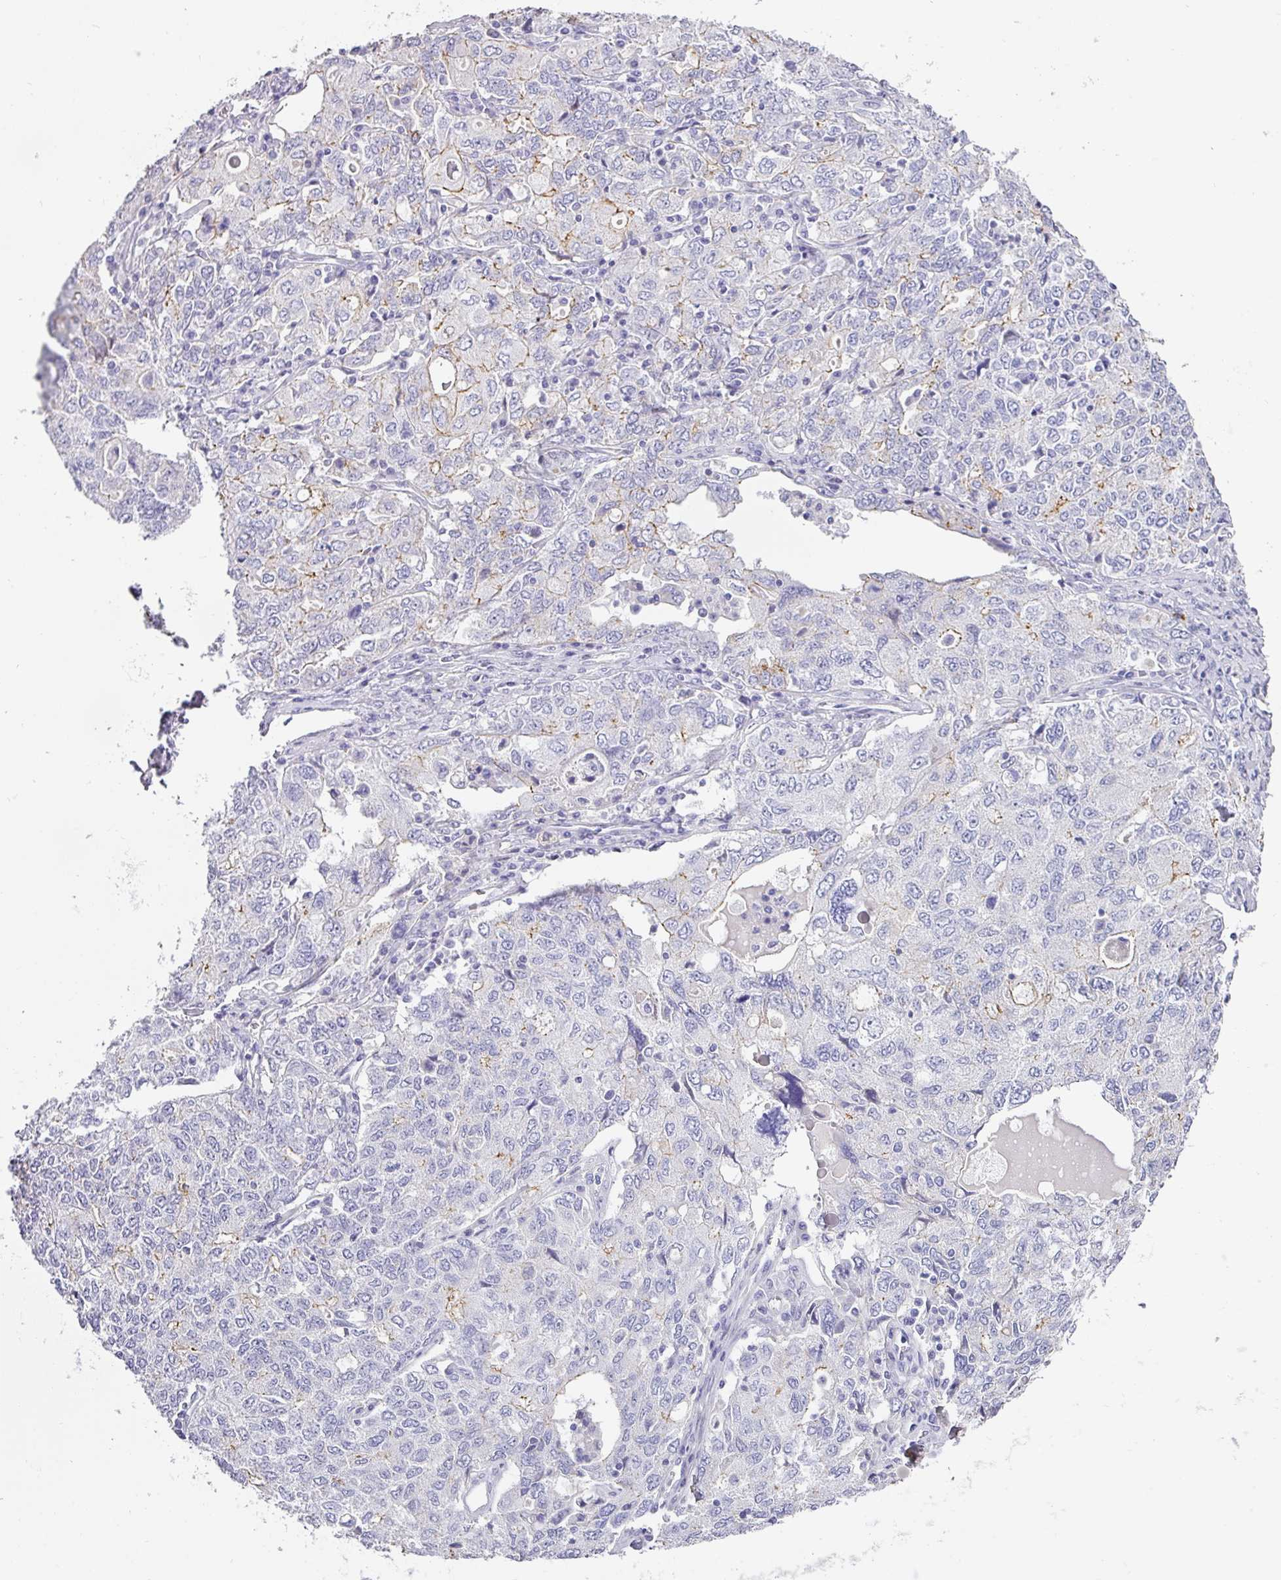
{"staining": {"intensity": "weak", "quantity": "<25%", "location": "cytoplasmic/membranous"}, "tissue": "ovarian cancer", "cell_type": "Tumor cells", "image_type": "cancer", "snomed": [{"axis": "morphology", "description": "Carcinoma, endometroid"}, {"axis": "topography", "description": "Ovary"}], "caption": "The photomicrograph demonstrates no staining of tumor cells in ovarian endometroid carcinoma.", "gene": "ANKRD29", "patient": {"sex": "female", "age": 62}}